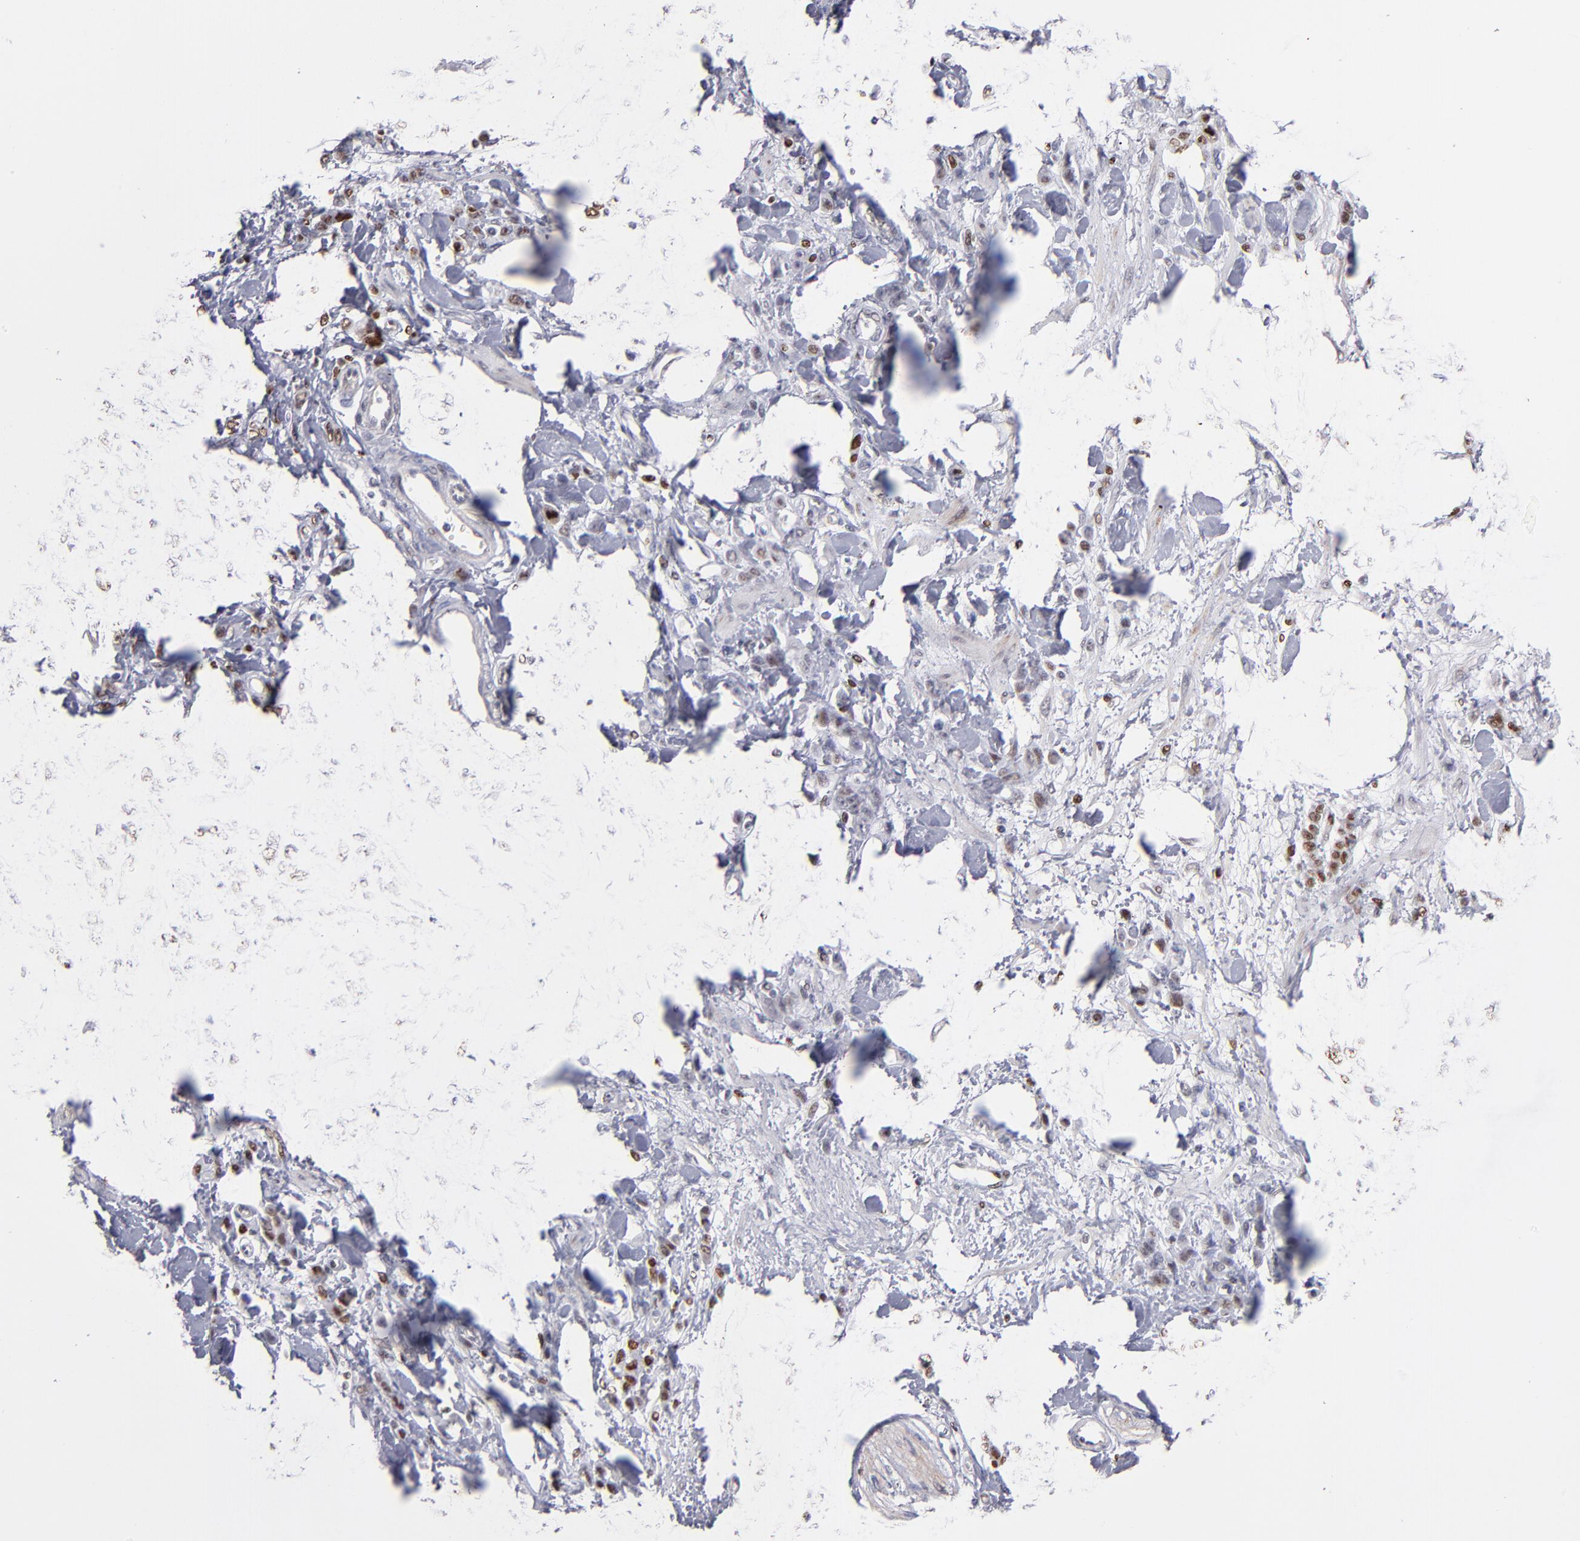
{"staining": {"intensity": "strong", "quantity": "25%-75%", "location": "nuclear"}, "tissue": "stomach cancer", "cell_type": "Tumor cells", "image_type": "cancer", "snomed": [{"axis": "morphology", "description": "Normal tissue, NOS"}, {"axis": "morphology", "description": "Adenocarcinoma, NOS"}, {"axis": "topography", "description": "Stomach"}], "caption": "Protein staining of stomach adenocarcinoma tissue reveals strong nuclear positivity in about 25%-75% of tumor cells.", "gene": "POLA1", "patient": {"sex": "male", "age": 82}}